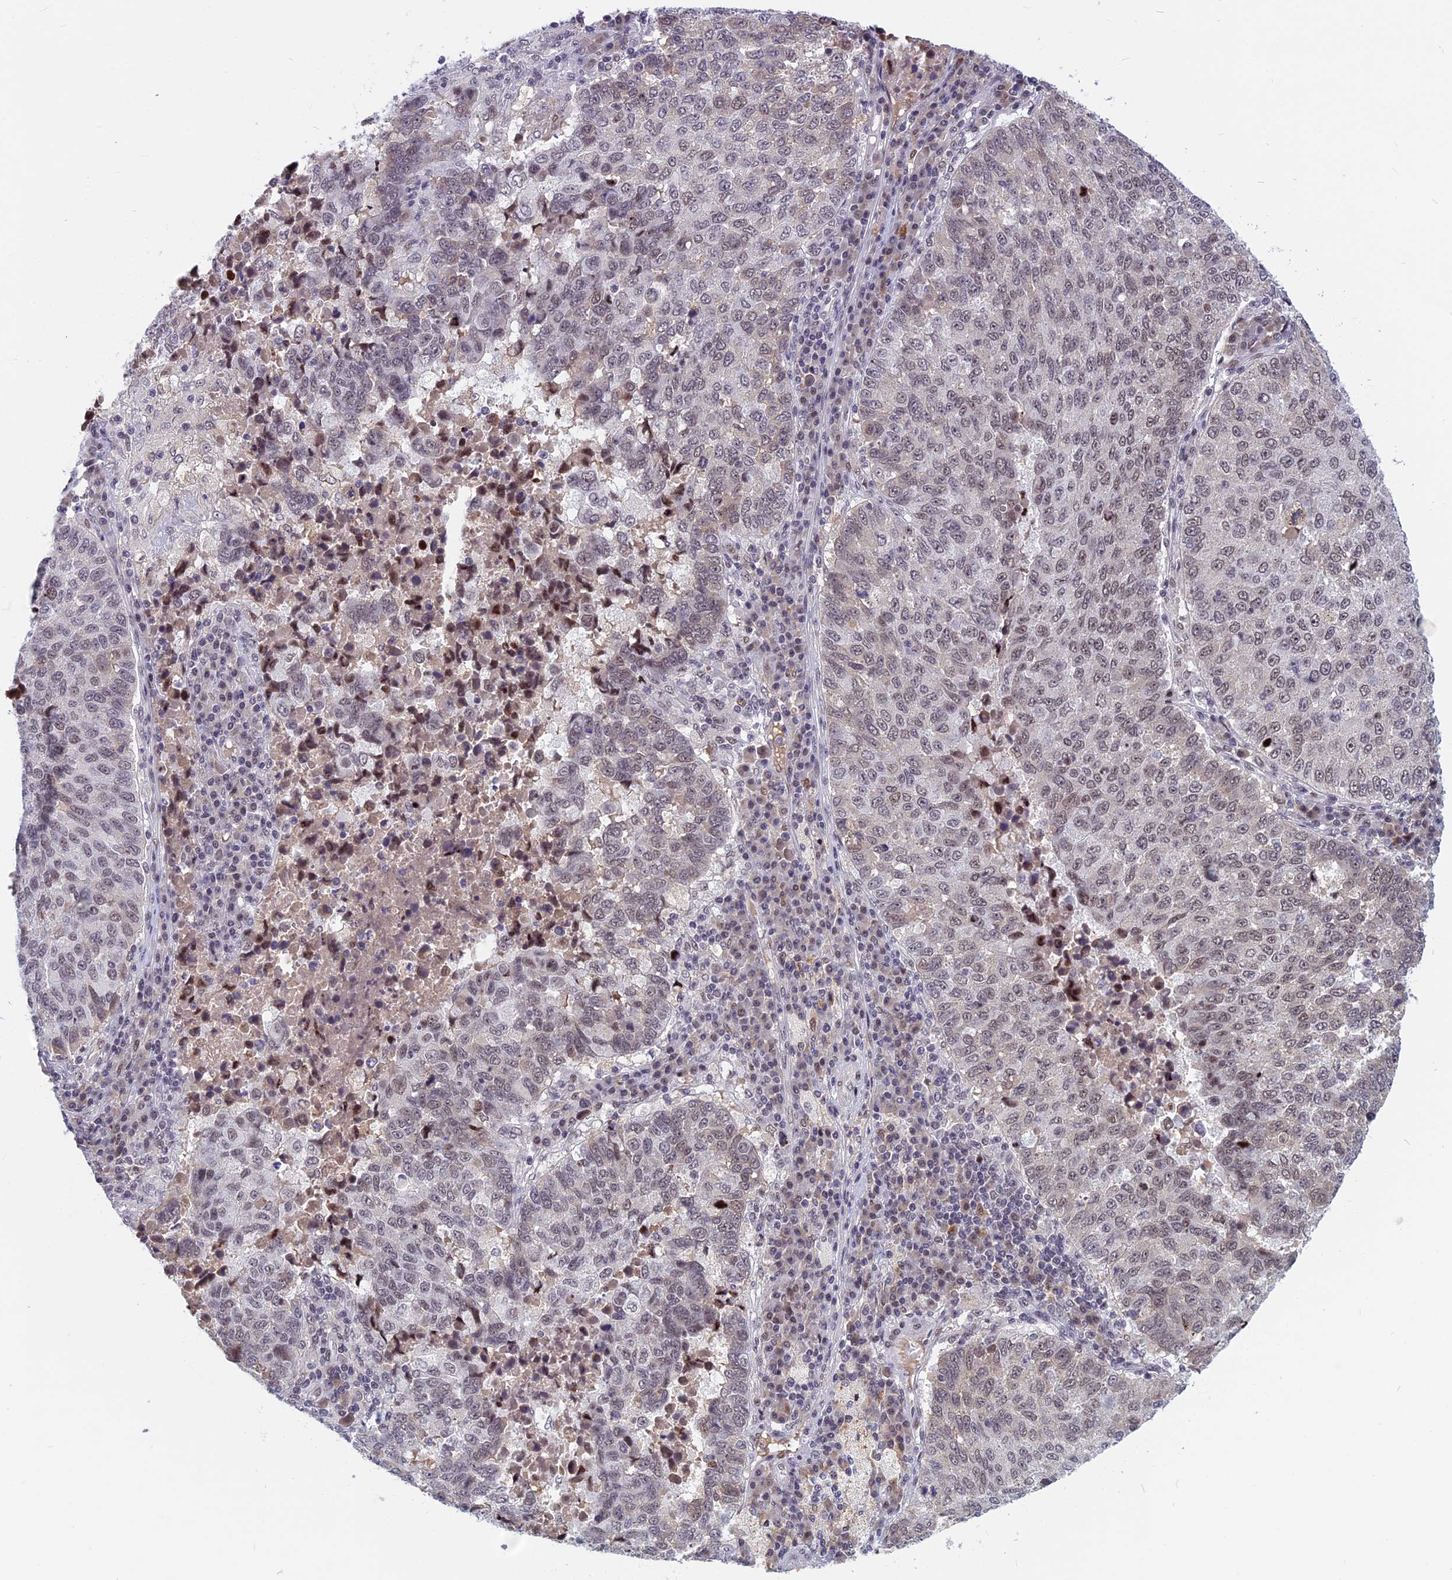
{"staining": {"intensity": "moderate", "quantity": "<25%", "location": "nuclear"}, "tissue": "lung cancer", "cell_type": "Tumor cells", "image_type": "cancer", "snomed": [{"axis": "morphology", "description": "Squamous cell carcinoma, NOS"}, {"axis": "topography", "description": "Lung"}], "caption": "This histopathology image reveals immunohistochemistry (IHC) staining of lung squamous cell carcinoma, with low moderate nuclear expression in approximately <25% of tumor cells.", "gene": "CDC7", "patient": {"sex": "male", "age": 73}}